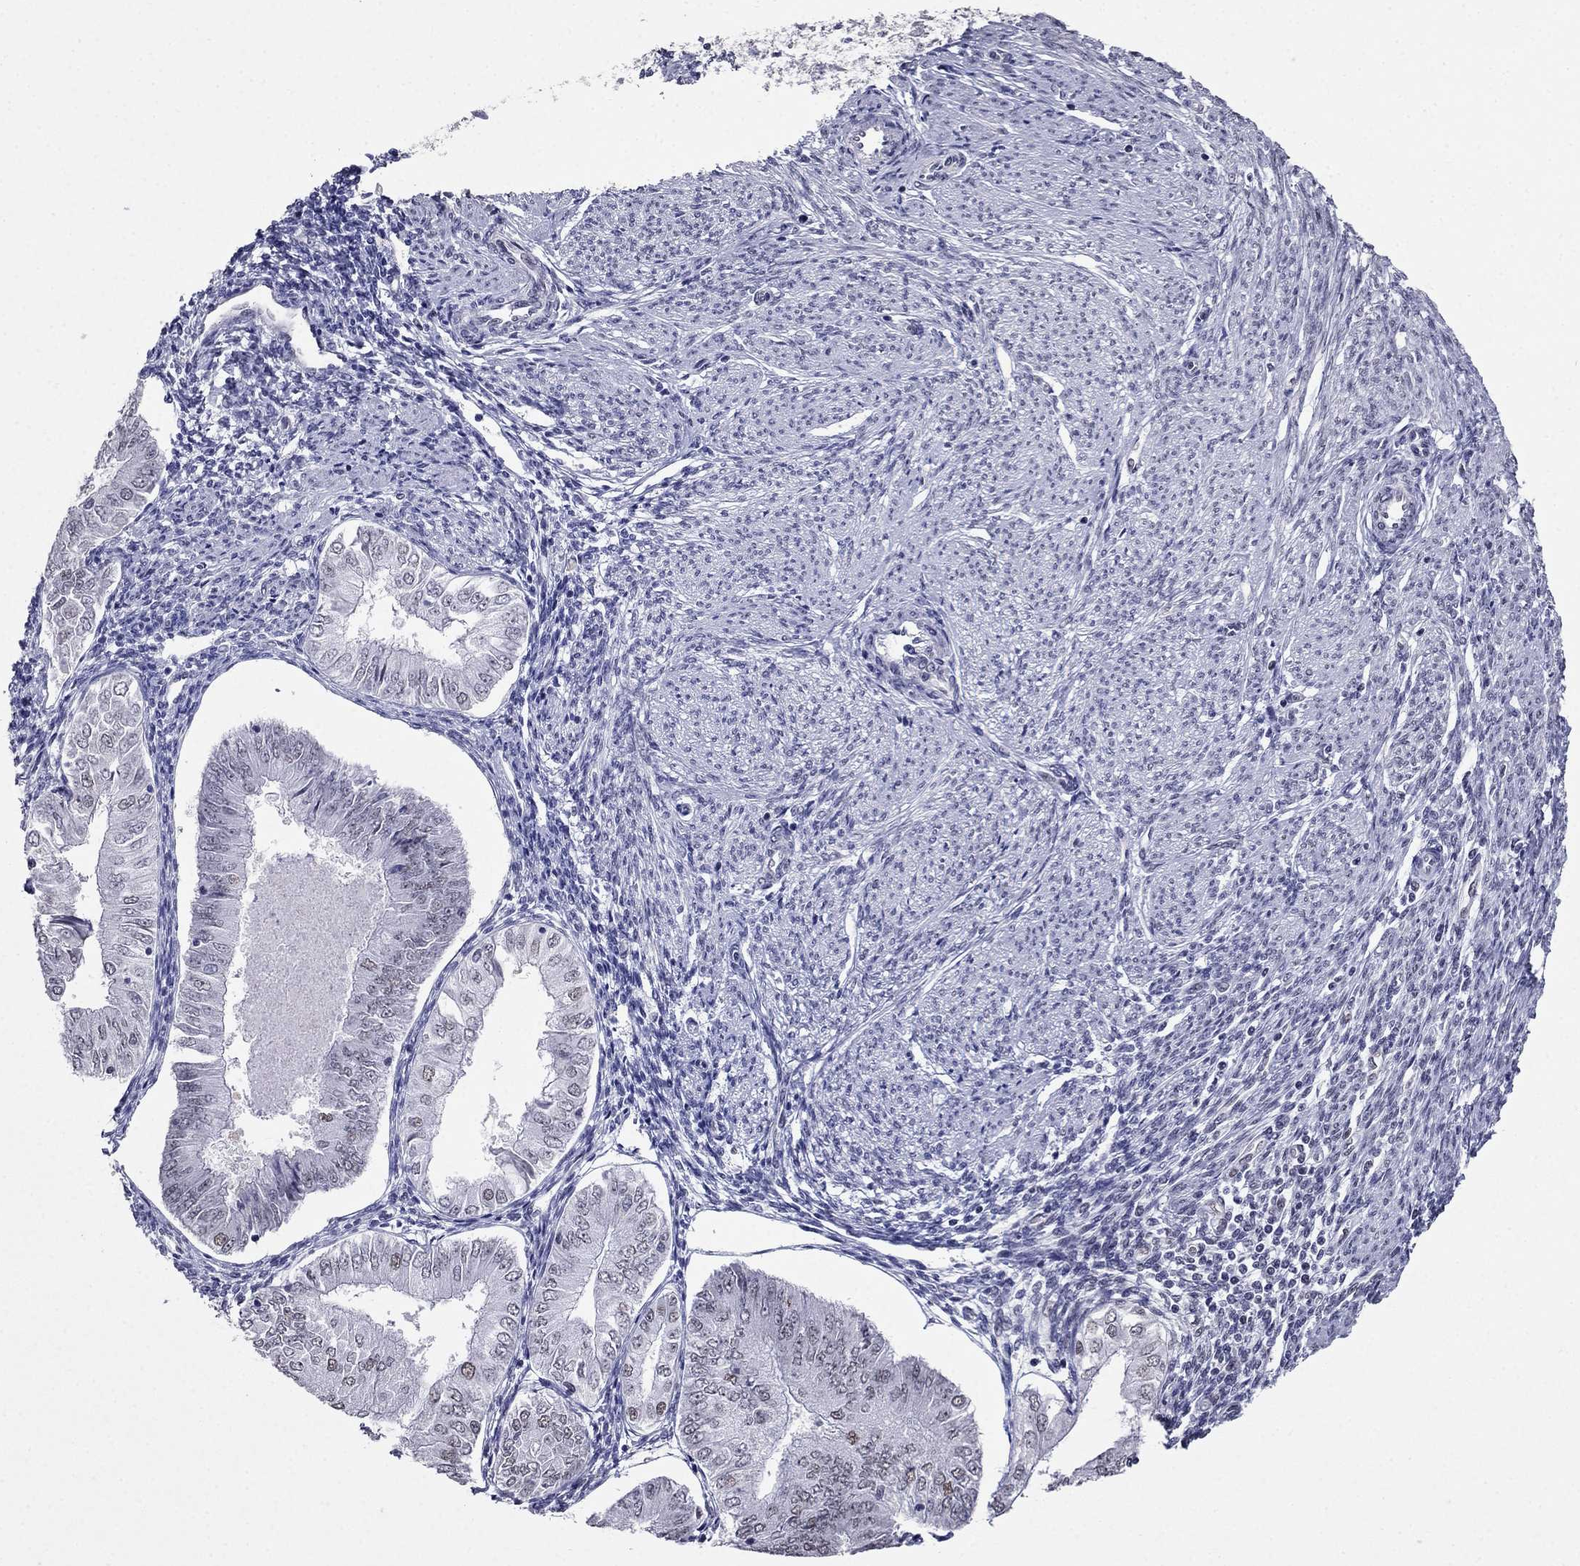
{"staining": {"intensity": "weak", "quantity": "<25%", "location": "nuclear"}, "tissue": "endometrial cancer", "cell_type": "Tumor cells", "image_type": "cancer", "snomed": [{"axis": "morphology", "description": "Adenocarcinoma, NOS"}, {"axis": "topography", "description": "Endometrium"}], "caption": "IHC micrograph of neoplastic tissue: human adenocarcinoma (endometrial) stained with DAB shows no significant protein positivity in tumor cells. (Stains: DAB (3,3'-diaminobenzidine) immunohistochemistry (IHC) with hematoxylin counter stain, Microscopy: brightfield microscopy at high magnification).", "gene": "PPM1G", "patient": {"sex": "female", "age": 53}}